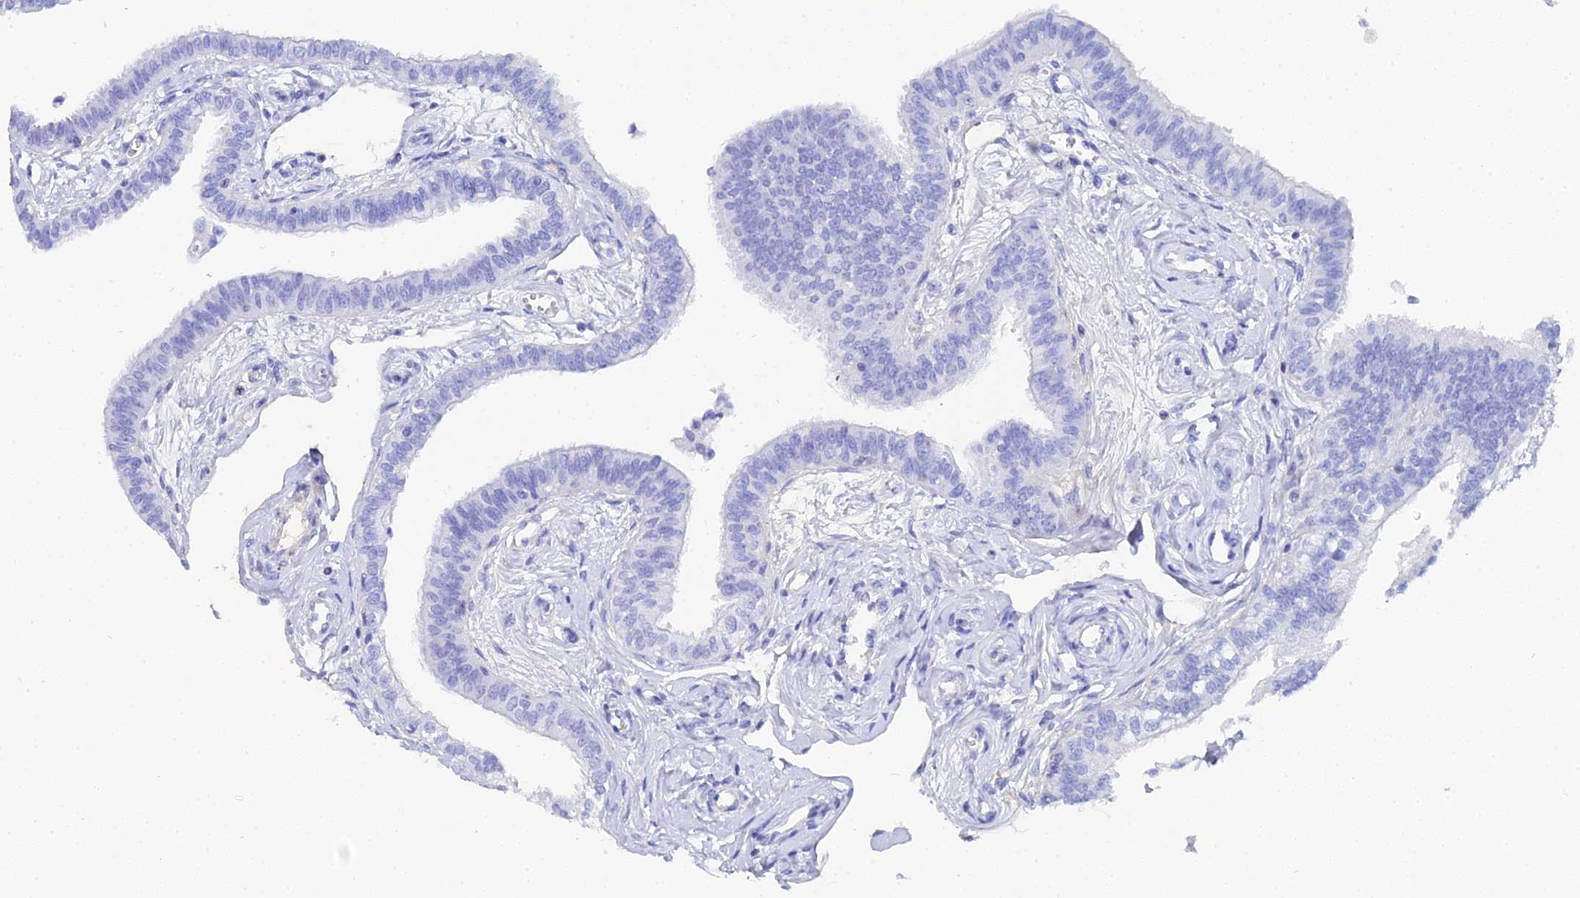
{"staining": {"intensity": "negative", "quantity": "none", "location": "none"}, "tissue": "fallopian tube", "cell_type": "Glandular cells", "image_type": "normal", "snomed": [{"axis": "morphology", "description": "Normal tissue, NOS"}, {"axis": "morphology", "description": "Carcinoma, NOS"}, {"axis": "topography", "description": "Fallopian tube"}, {"axis": "topography", "description": "Ovary"}], "caption": "There is no significant positivity in glandular cells of fallopian tube. (Stains: DAB (3,3'-diaminobenzidine) immunohistochemistry with hematoxylin counter stain, Microscopy: brightfield microscopy at high magnification).", "gene": "CELA3A", "patient": {"sex": "female", "age": 59}}